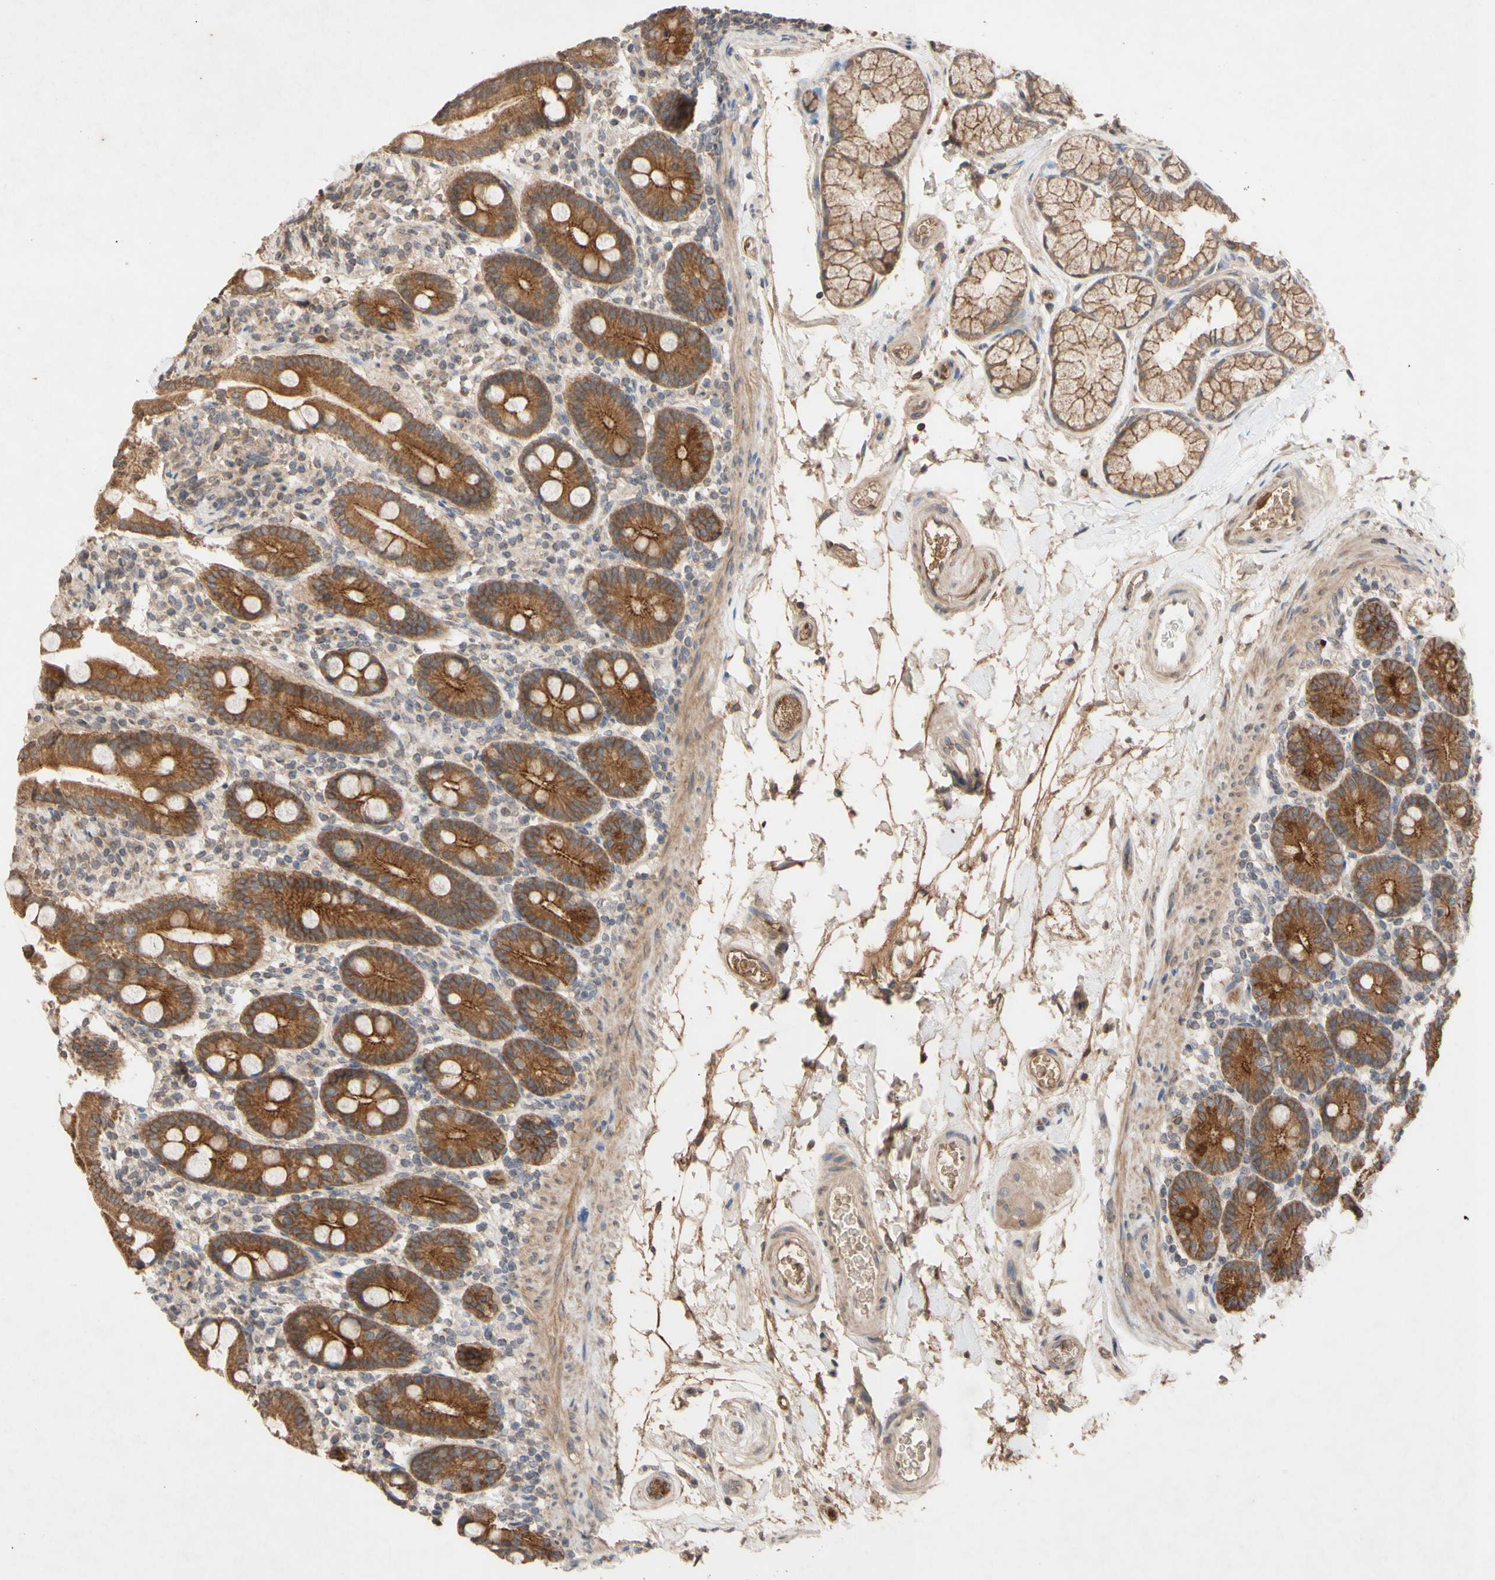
{"staining": {"intensity": "moderate", "quantity": ">75%", "location": "cytoplasmic/membranous"}, "tissue": "duodenum", "cell_type": "Glandular cells", "image_type": "normal", "snomed": [{"axis": "morphology", "description": "Normal tissue, NOS"}, {"axis": "topography", "description": "Duodenum"}], "caption": "A histopathology image of human duodenum stained for a protein exhibits moderate cytoplasmic/membranous brown staining in glandular cells. The protein of interest is stained brown, and the nuclei are stained in blue (DAB (3,3'-diaminobenzidine) IHC with brightfield microscopy, high magnification).", "gene": "NECTIN3", "patient": {"sex": "male", "age": 54}}